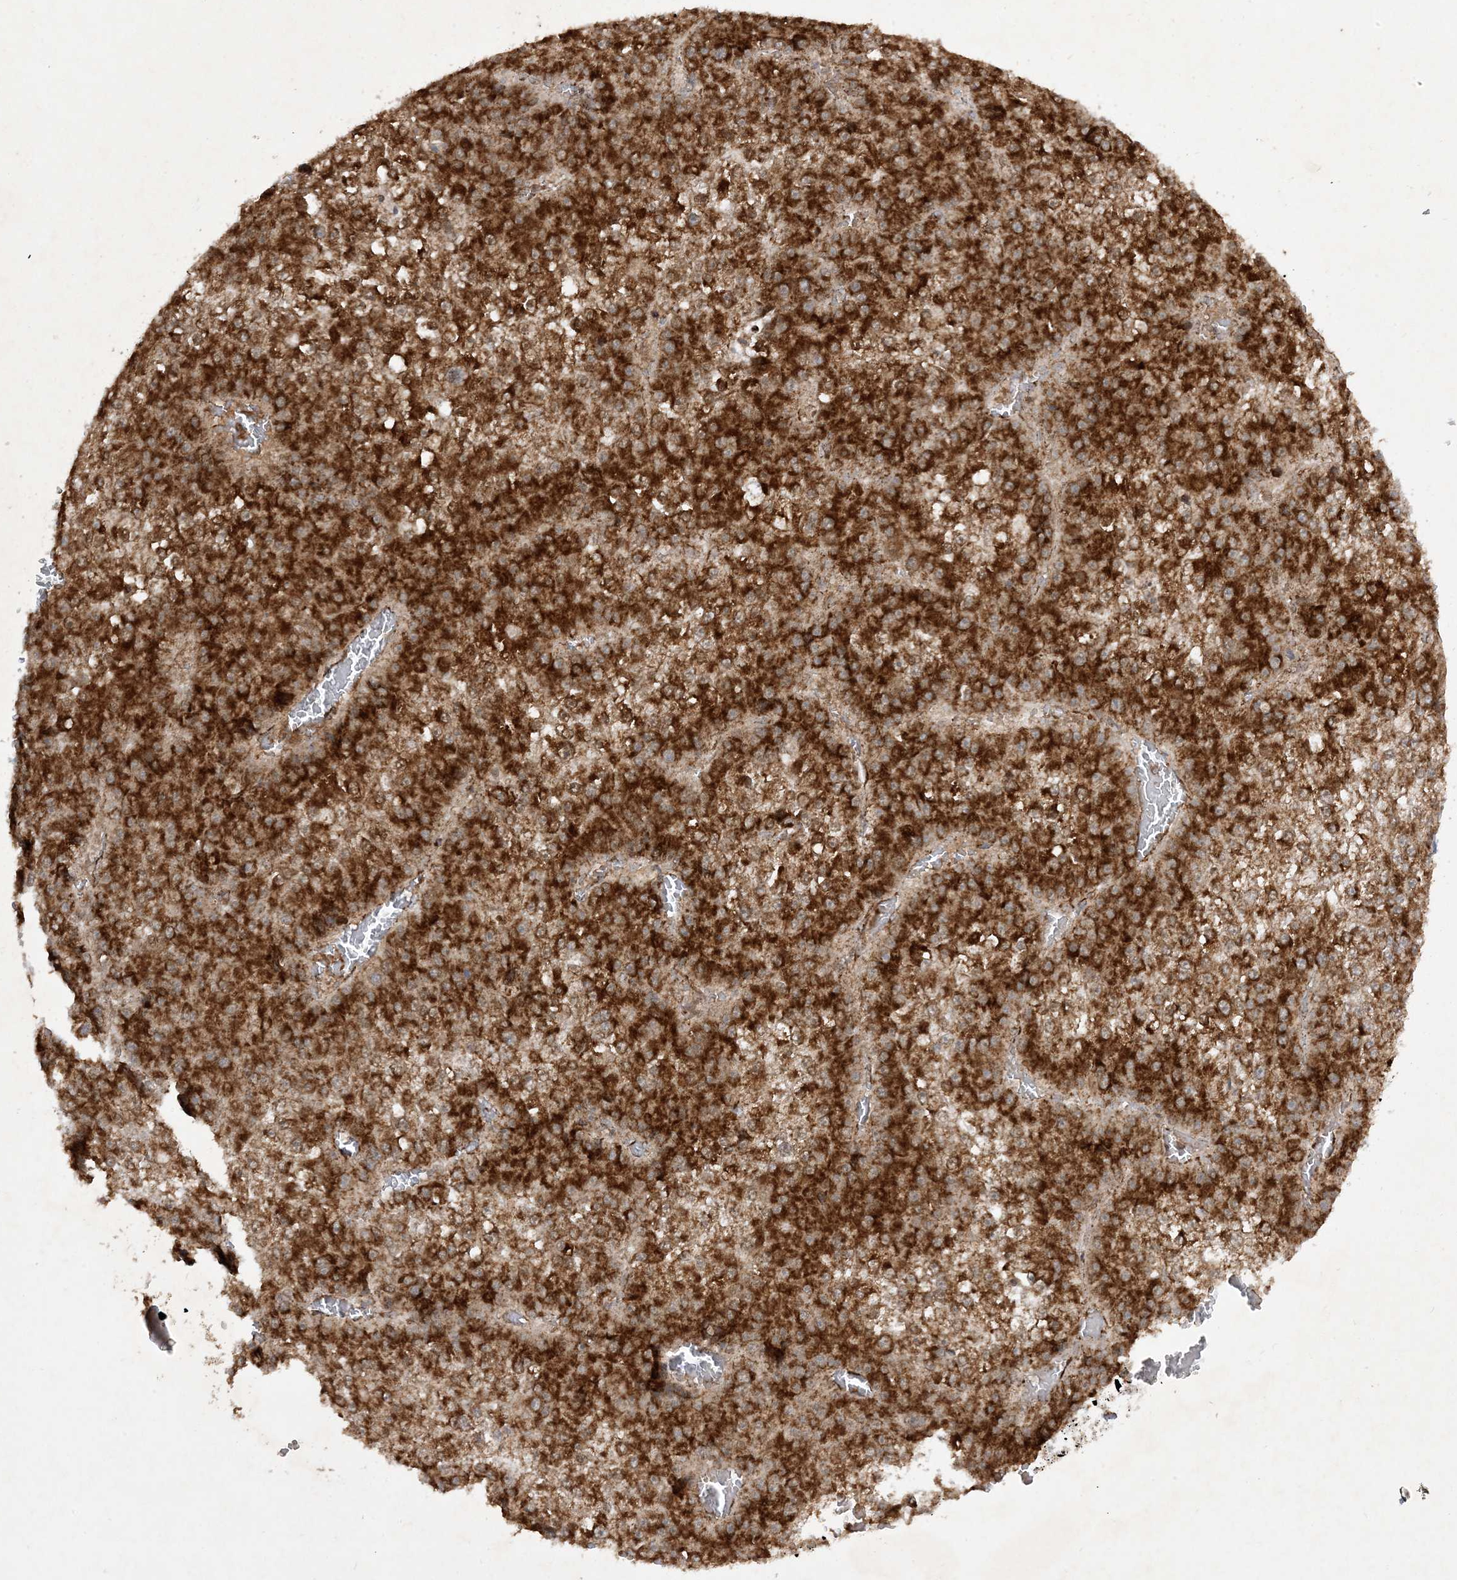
{"staining": {"intensity": "strong", "quantity": ">75%", "location": "cytoplasmic/membranous"}, "tissue": "liver cancer", "cell_type": "Tumor cells", "image_type": "cancer", "snomed": [{"axis": "morphology", "description": "Carcinoma, Hepatocellular, NOS"}, {"axis": "topography", "description": "Liver"}], "caption": "A brown stain shows strong cytoplasmic/membranous expression of a protein in liver cancer (hepatocellular carcinoma) tumor cells.", "gene": "NDUFAF3", "patient": {"sex": "female", "age": 73}}